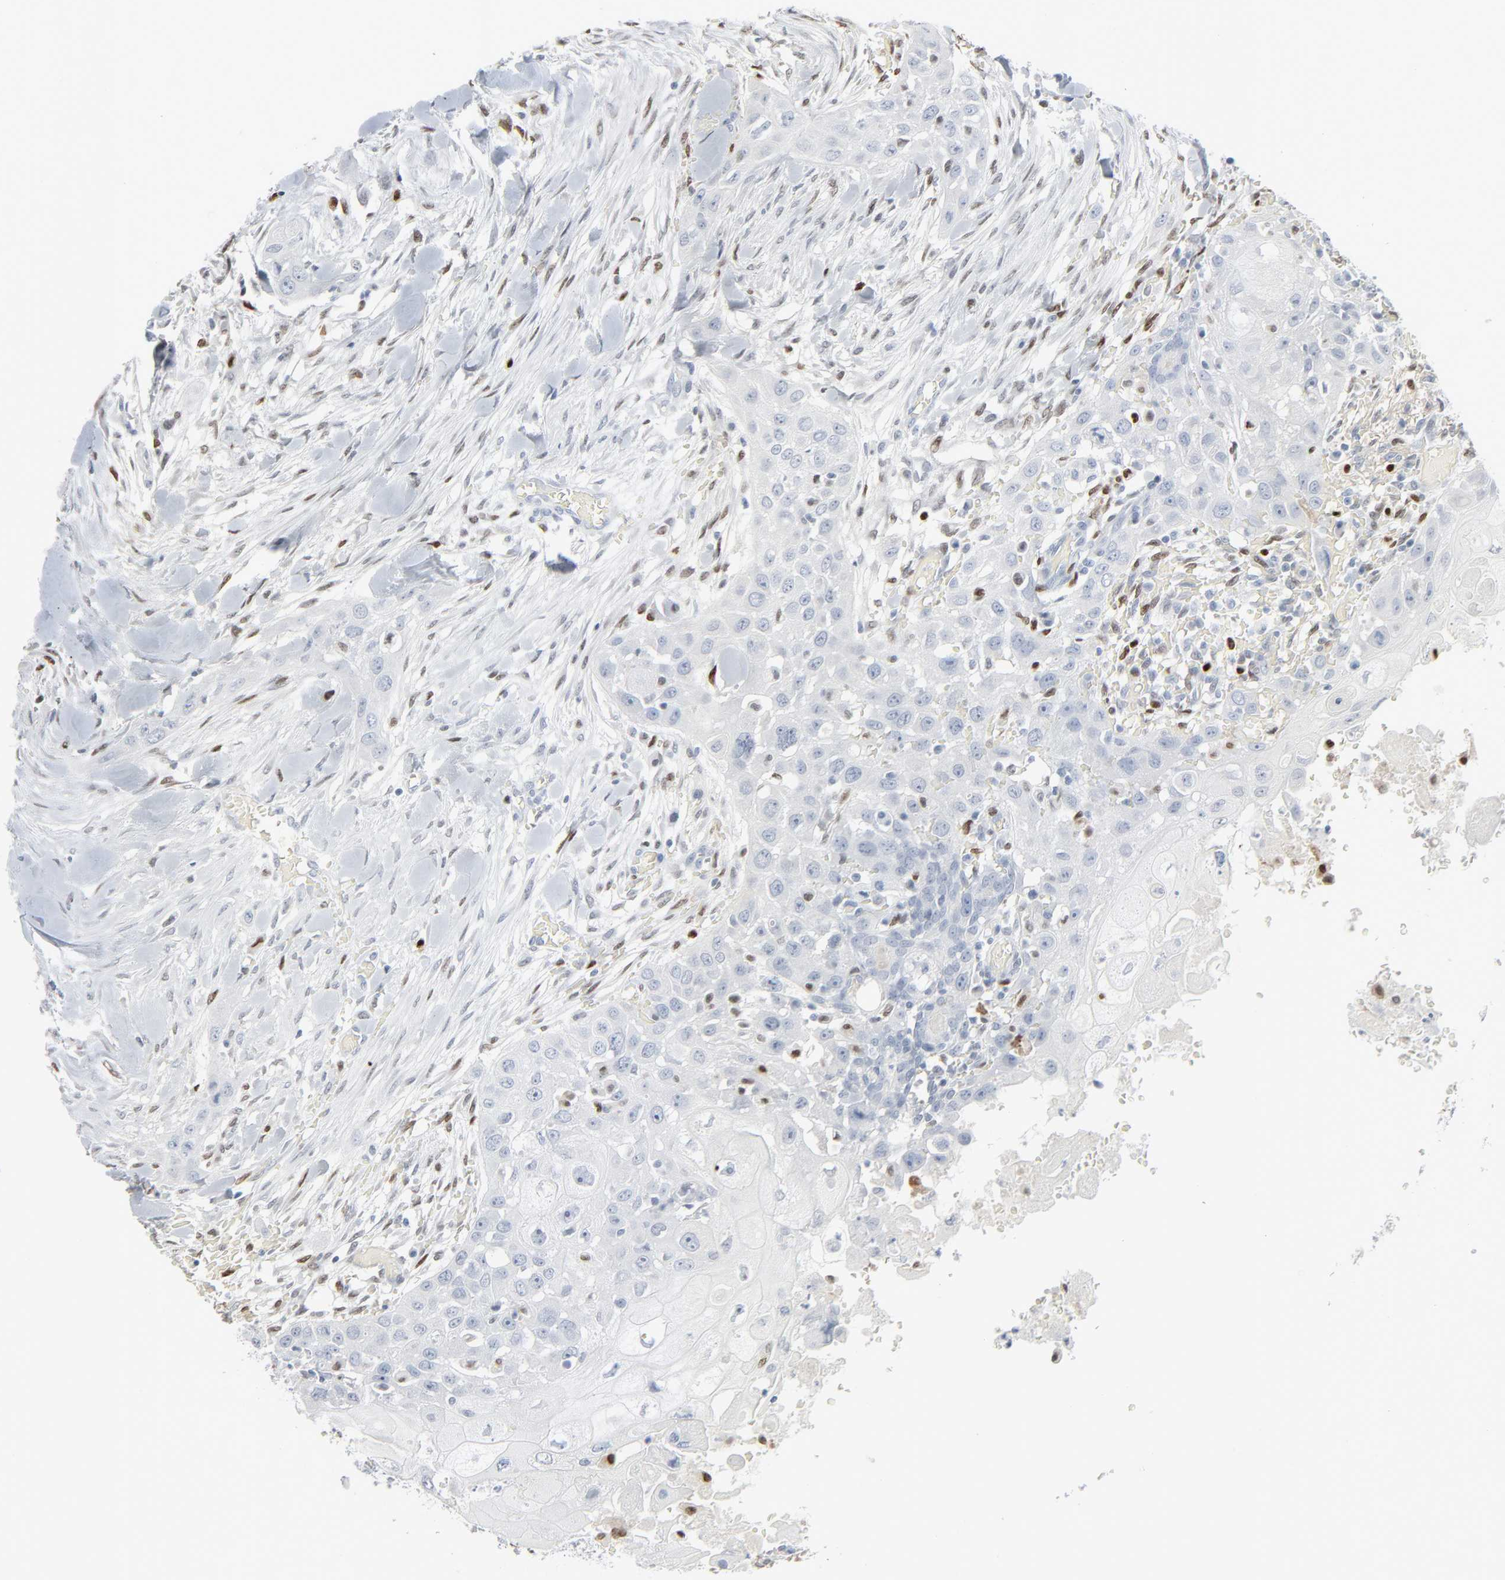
{"staining": {"intensity": "negative", "quantity": "none", "location": "none"}, "tissue": "head and neck cancer", "cell_type": "Tumor cells", "image_type": "cancer", "snomed": [{"axis": "morphology", "description": "Neoplasm, malignant, NOS"}, {"axis": "topography", "description": "Salivary gland"}, {"axis": "topography", "description": "Head-Neck"}], "caption": "Protein analysis of head and neck malignant neoplasm exhibits no significant expression in tumor cells.", "gene": "MITF", "patient": {"sex": "male", "age": 43}}